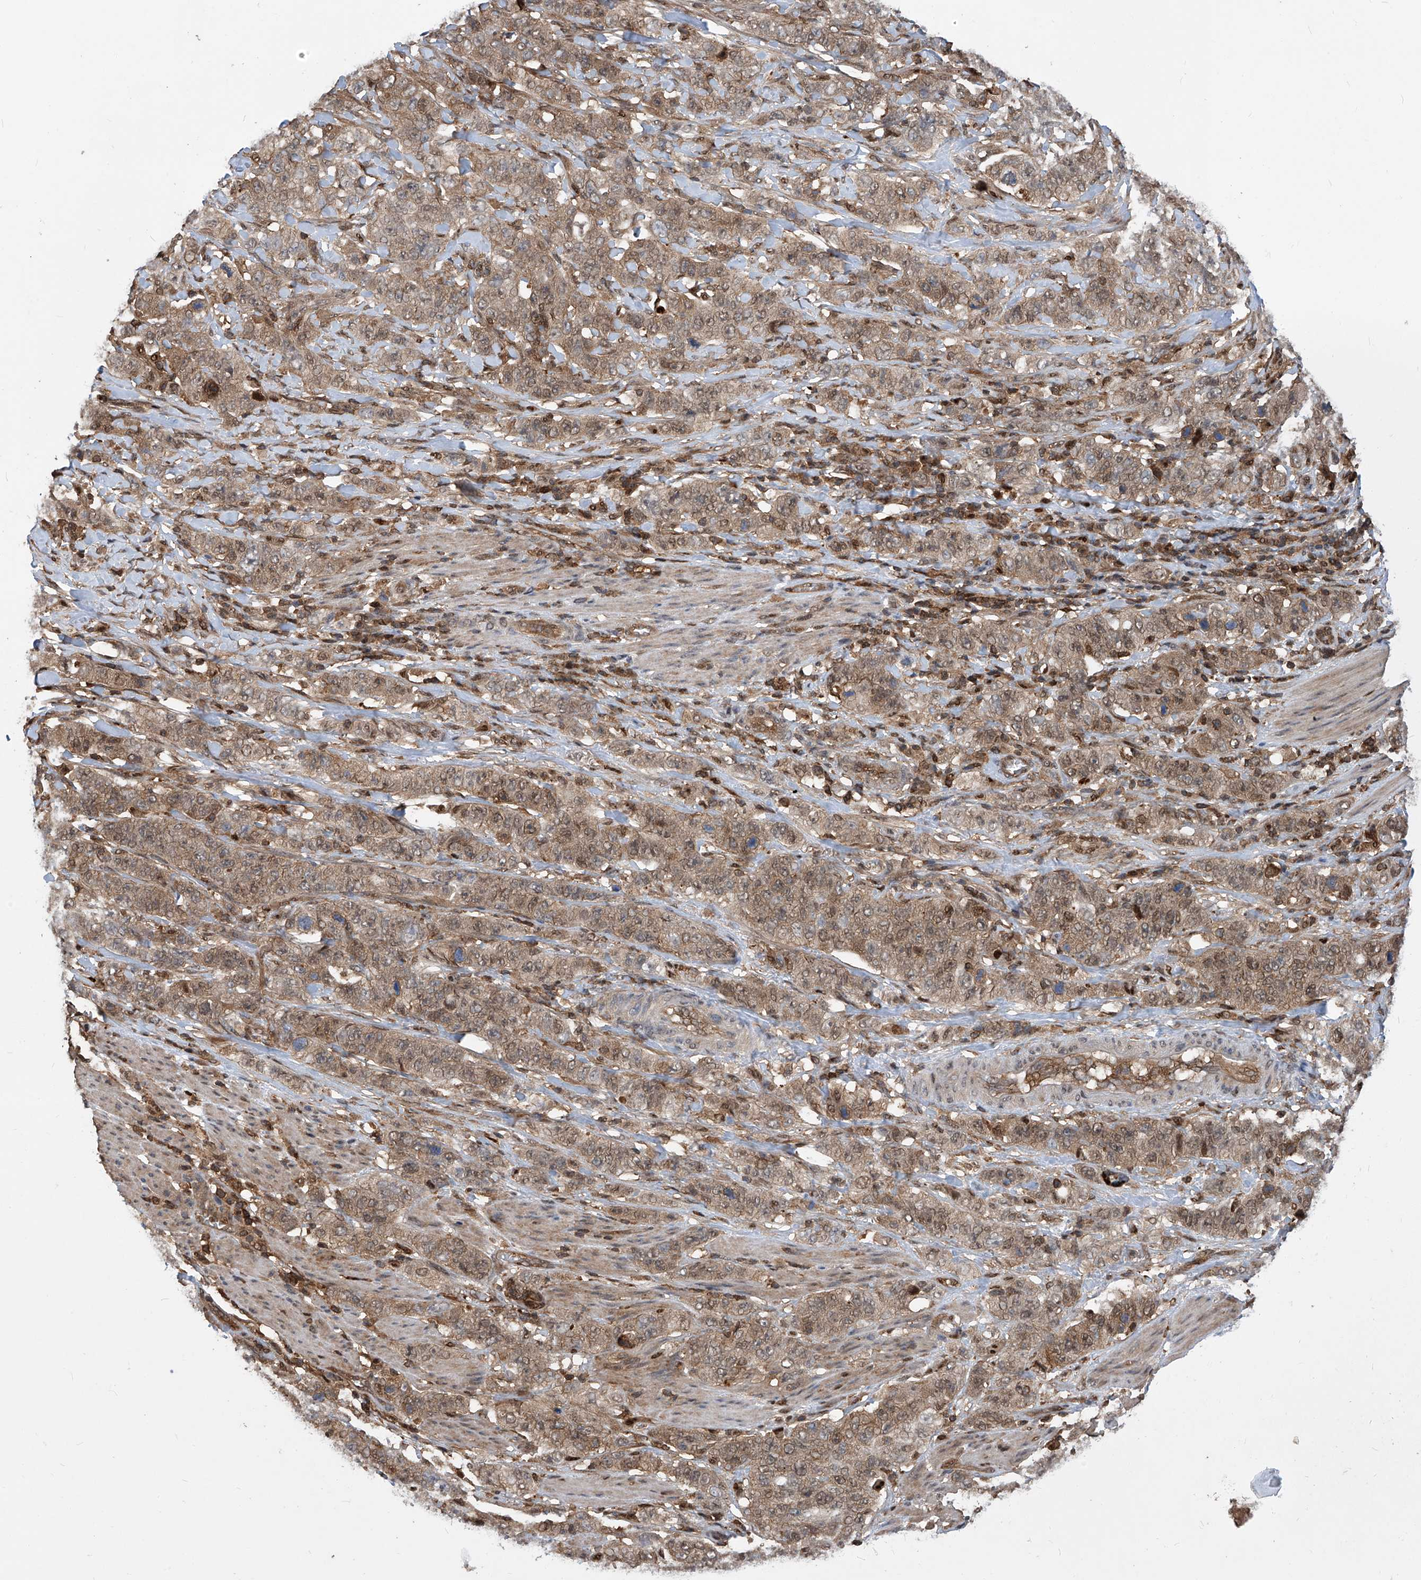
{"staining": {"intensity": "moderate", "quantity": "25%-75%", "location": "cytoplasmic/membranous,nuclear"}, "tissue": "stomach cancer", "cell_type": "Tumor cells", "image_type": "cancer", "snomed": [{"axis": "morphology", "description": "Adenocarcinoma, NOS"}, {"axis": "topography", "description": "Stomach"}], "caption": "Immunohistochemical staining of stomach adenocarcinoma displays medium levels of moderate cytoplasmic/membranous and nuclear positivity in about 25%-75% of tumor cells.", "gene": "PSMB1", "patient": {"sex": "male", "age": 48}}